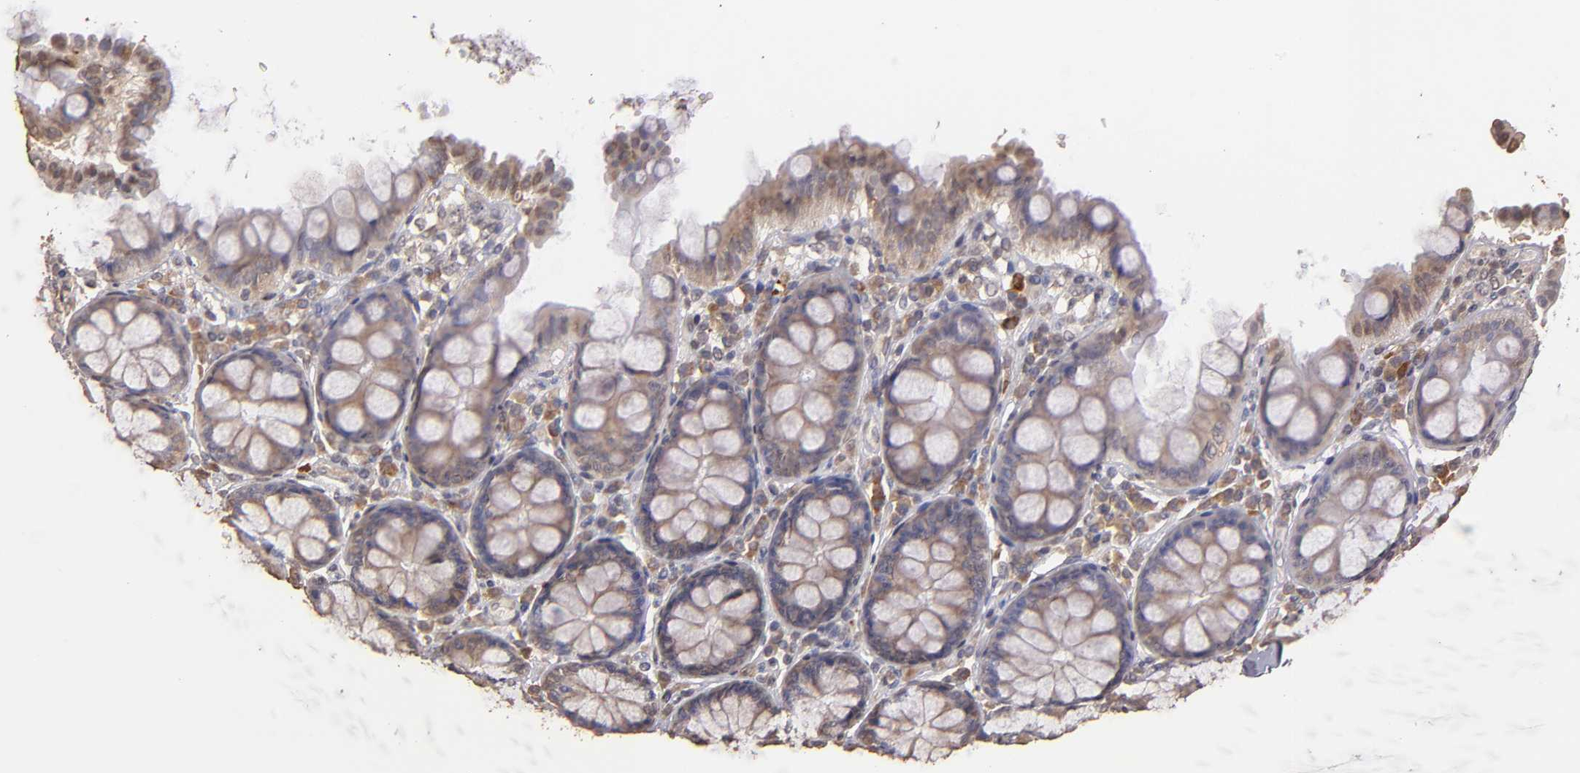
{"staining": {"intensity": "weak", "quantity": ">75%", "location": "cytoplasmic/membranous"}, "tissue": "colon", "cell_type": "Endothelial cells", "image_type": "normal", "snomed": [{"axis": "morphology", "description": "Normal tissue, NOS"}, {"axis": "topography", "description": "Colon"}], "caption": "Immunohistochemical staining of benign human colon displays low levels of weak cytoplasmic/membranous expression in about >75% of endothelial cells. (DAB (3,3'-diaminobenzidine) IHC with brightfield microscopy, high magnification).", "gene": "OPHN1", "patient": {"sex": "female", "age": 61}}